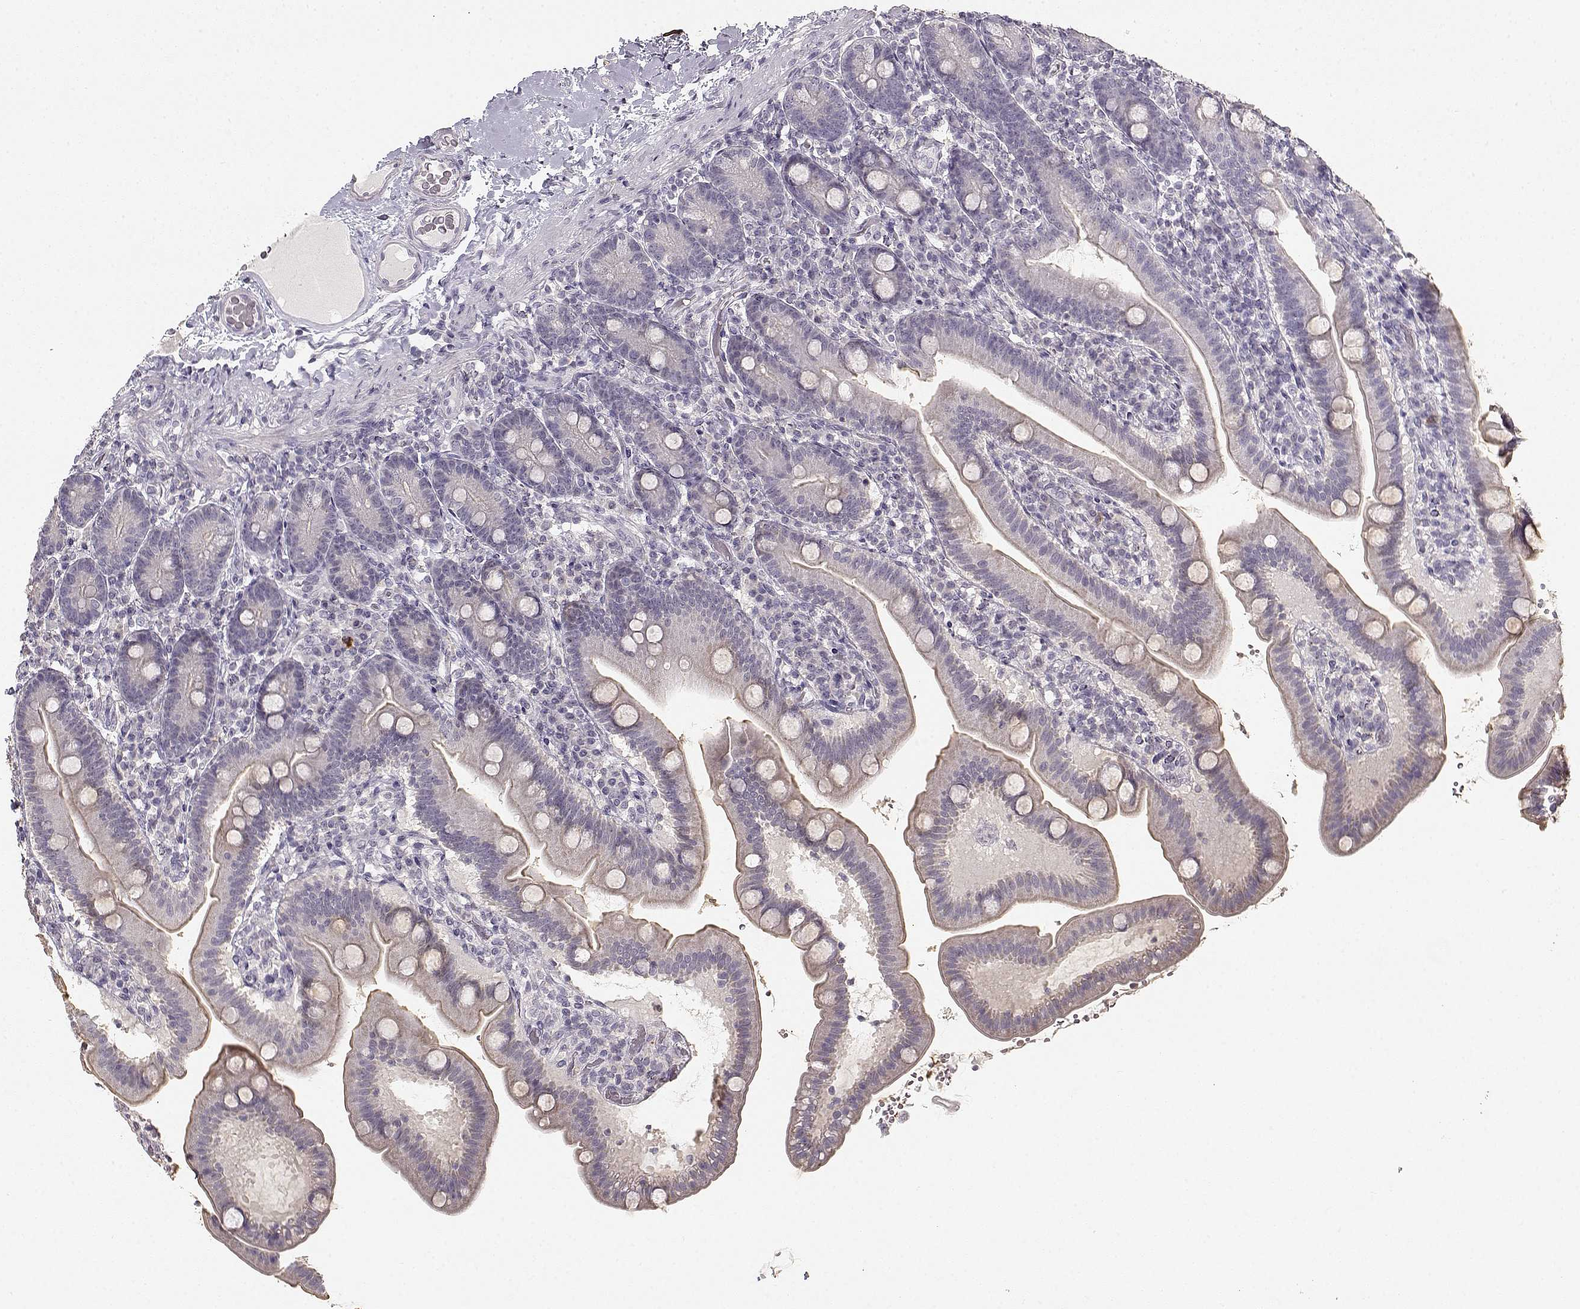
{"staining": {"intensity": "weak", "quantity": "25%-75%", "location": "cytoplasmic/membranous"}, "tissue": "small intestine", "cell_type": "Glandular cells", "image_type": "normal", "snomed": [{"axis": "morphology", "description": "Normal tissue, NOS"}, {"axis": "topography", "description": "Small intestine"}], "caption": "An immunohistochemistry photomicrograph of benign tissue is shown. Protein staining in brown labels weak cytoplasmic/membranous positivity in small intestine within glandular cells.", "gene": "UROC1", "patient": {"sex": "male", "age": 66}}